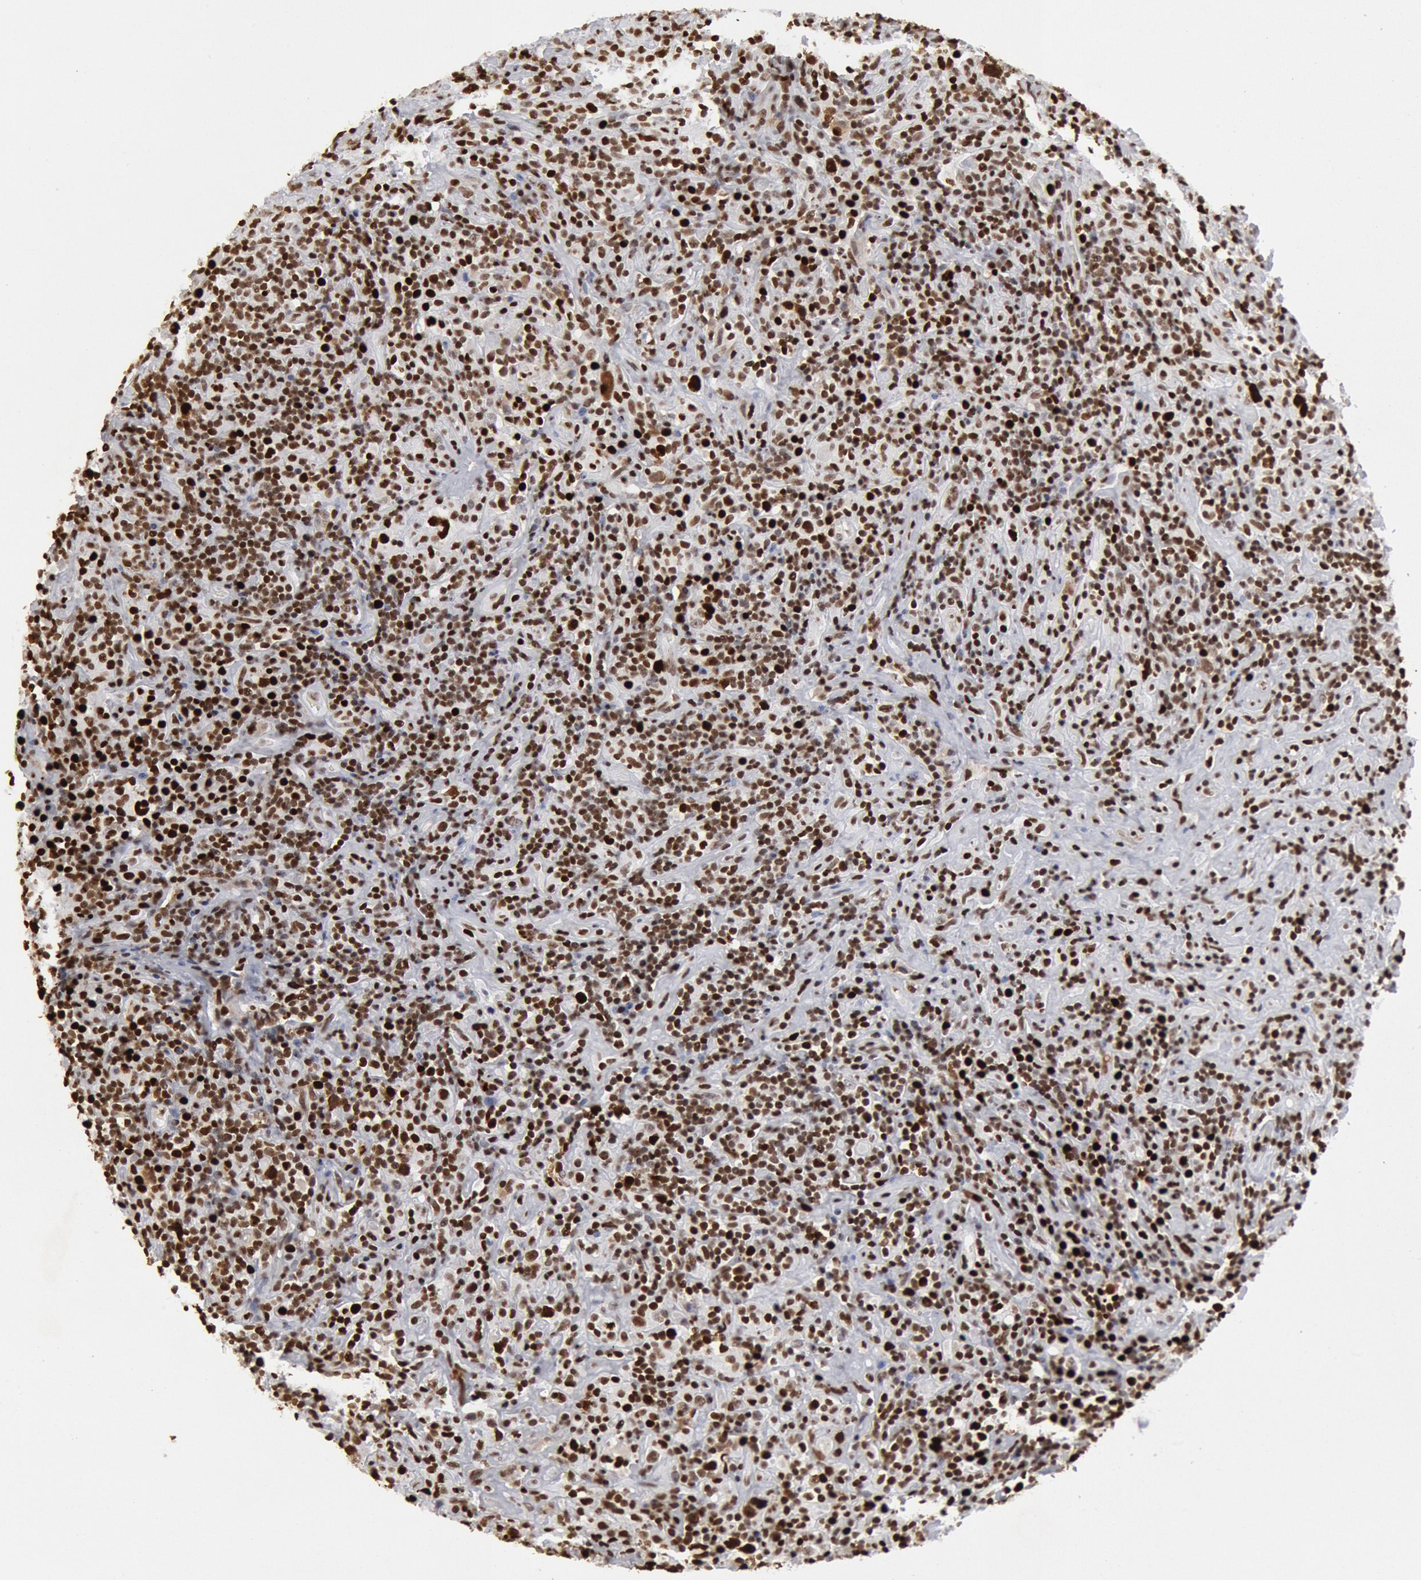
{"staining": {"intensity": "strong", "quantity": ">75%", "location": "nuclear"}, "tissue": "lymphoma", "cell_type": "Tumor cells", "image_type": "cancer", "snomed": [{"axis": "morphology", "description": "Hodgkin's disease, NOS"}, {"axis": "topography", "description": "Lymph node"}], "caption": "Immunohistochemistry (IHC) (DAB) staining of lymphoma demonstrates strong nuclear protein expression in about >75% of tumor cells. Nuclei are stained in blue.", "gene": "SUB1", "patient": {"sex": "male", "age": 46}}